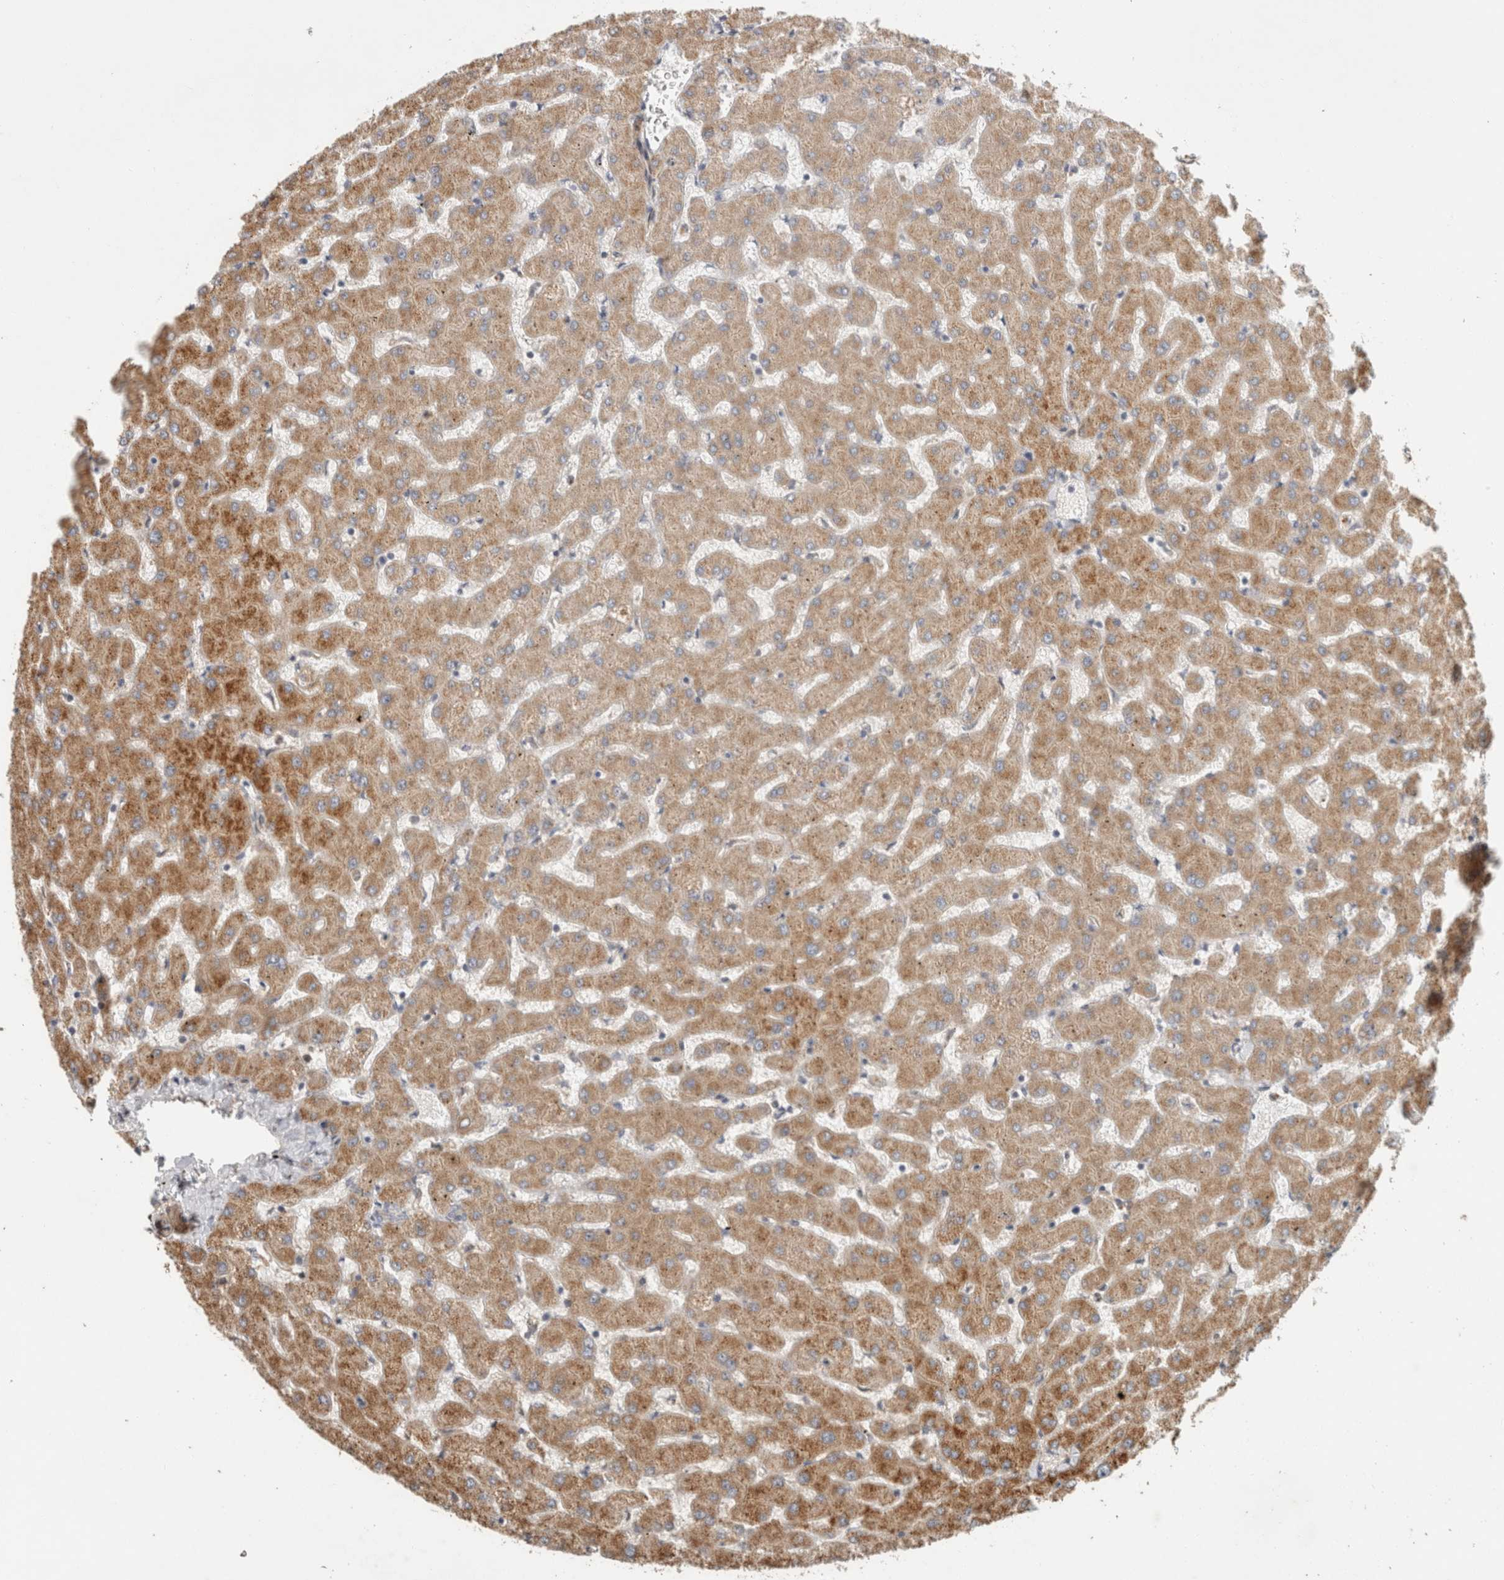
{"staining": {"intensity": "moderate", "quantity": ">75%", "location": "cytoplasmic/membranous"}, "tissue": "liver", "cell_type": "Cholangiocytes", "image_type": "normal", "snomed": [{"axis": "morphology", "description": "Normal tissue, NOS"}, {"axis": "topography", "description": "Liver"}], "caption": "IHC (DAB) staining of normal human liver demonstrates moderate cytoplasmic/membranous protein positivity in approximately >75% of cholangiocytes.", "gene": "SIPA1L2", "patient": {"sex": "female", "age": 63}}